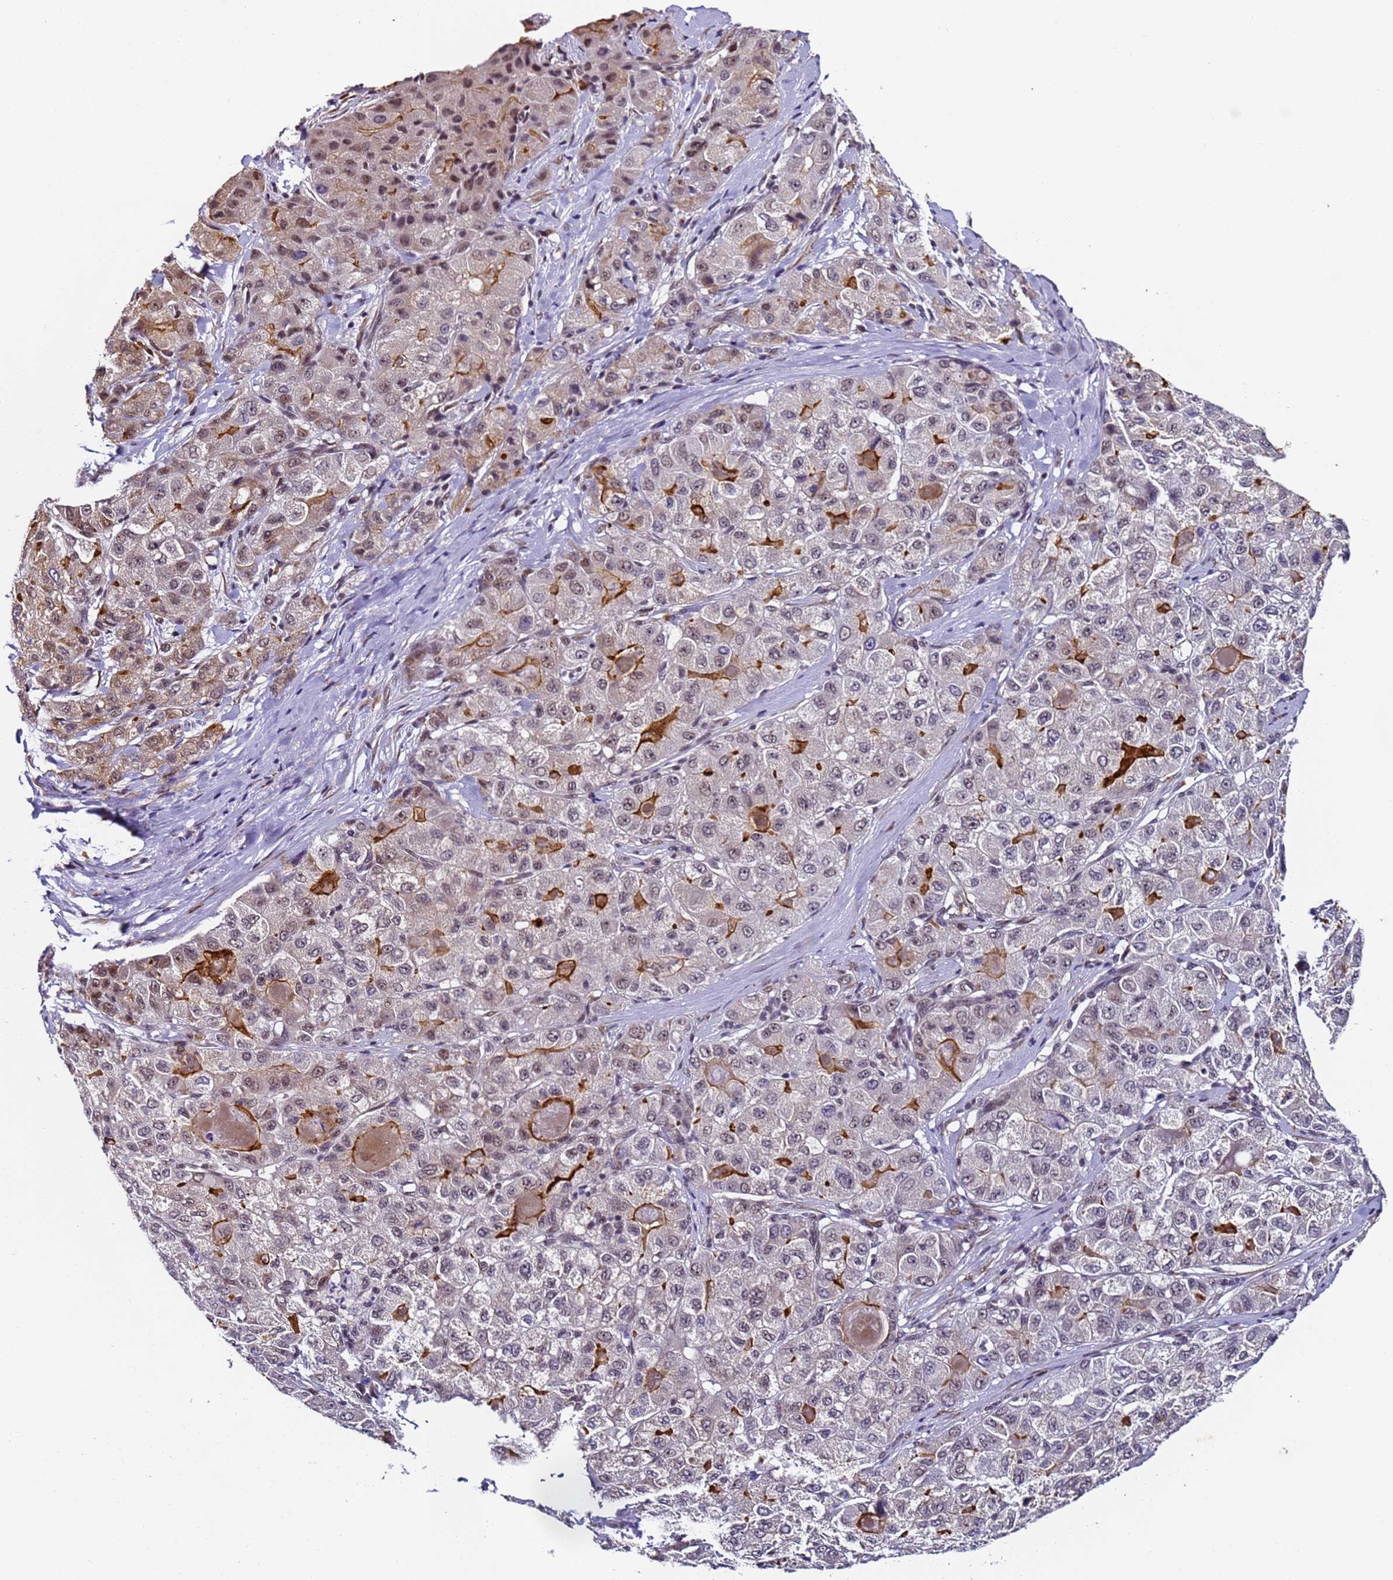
{"staining": {"intensity": "moderate", "quantity": "<25%", "location": "cytoplasmic/membranous"}, "tissue": "liver cancer", "cell_type": "Tumor cells", "image_type": "cancer", "snomed": [{"axis": "morphology", "description": "Carcinoma, Hepatocellular, NOS"}, {"axis": "topography", "description": "Liver"}], "caption": "Tumor cells reveal low levels of moderate cytoplasmic/membranous staining in approximately <25% of cells in human hepatocellular carcinoma (liver).", "gene": "FNBP4", "patient": {"sex": "male", "age": 80}}